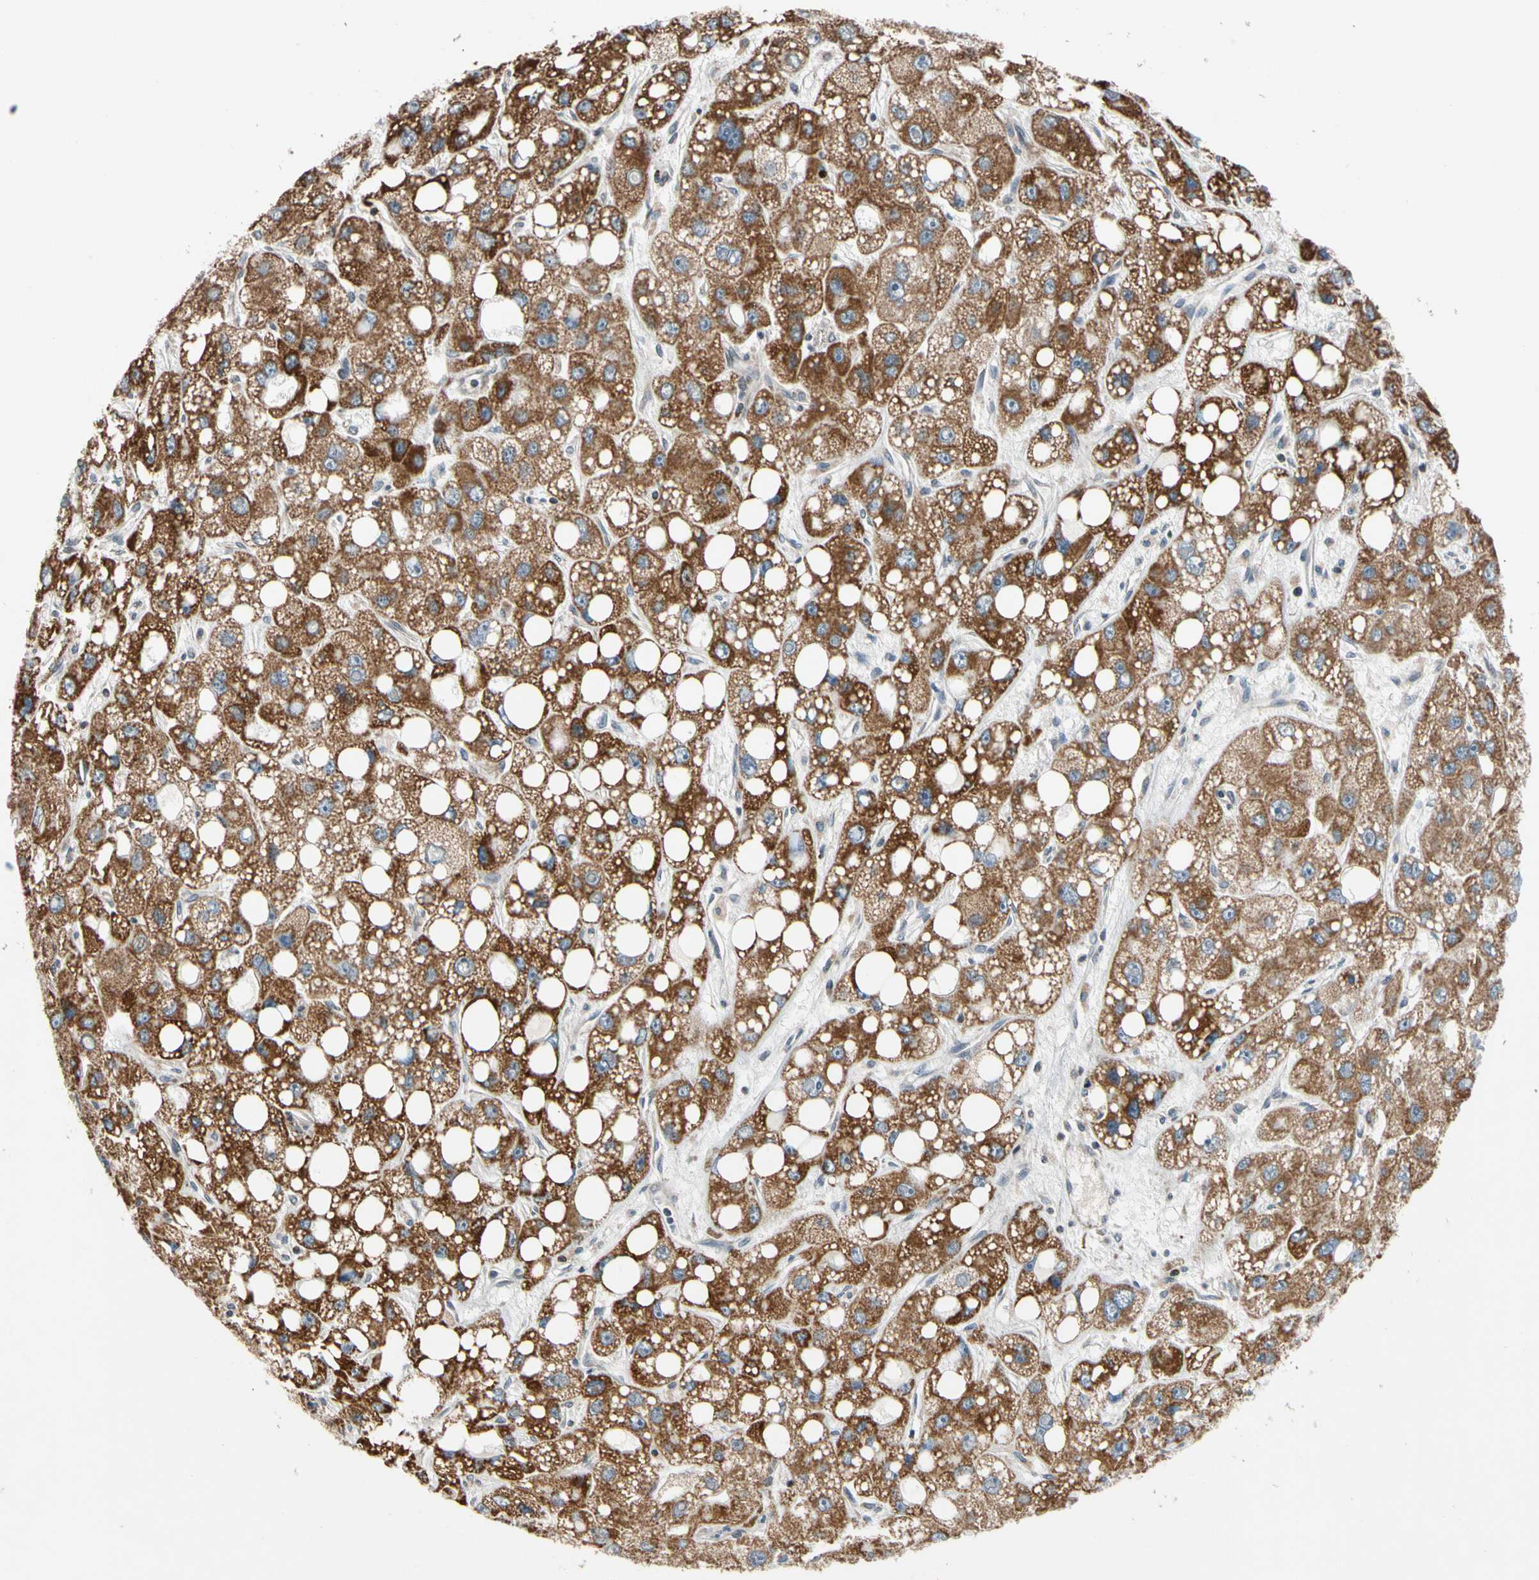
{"staining": {"intensity": "moderate", "quantity": ">75%", "location": "cytoplasmic/membranous"}, "tissue": "liver cancer", "cell_type": "Tumor cells", "image_type": "cancer", "snomed": [{"axis": "morphology", "description": "Carcinoma, Hepatocellular, NOS"}, {"axis": "topography", "description": "Liver"}], "caption": "High-power microscopy captured an IHC histopathology image of liver cancer (hepatocellular carcinoma), revealing moderate cytoplasmic/membranous staining in about >75% of tumor cells.", "gene": "KHDC4", "patient": {"sex": "male", "age": 55}}